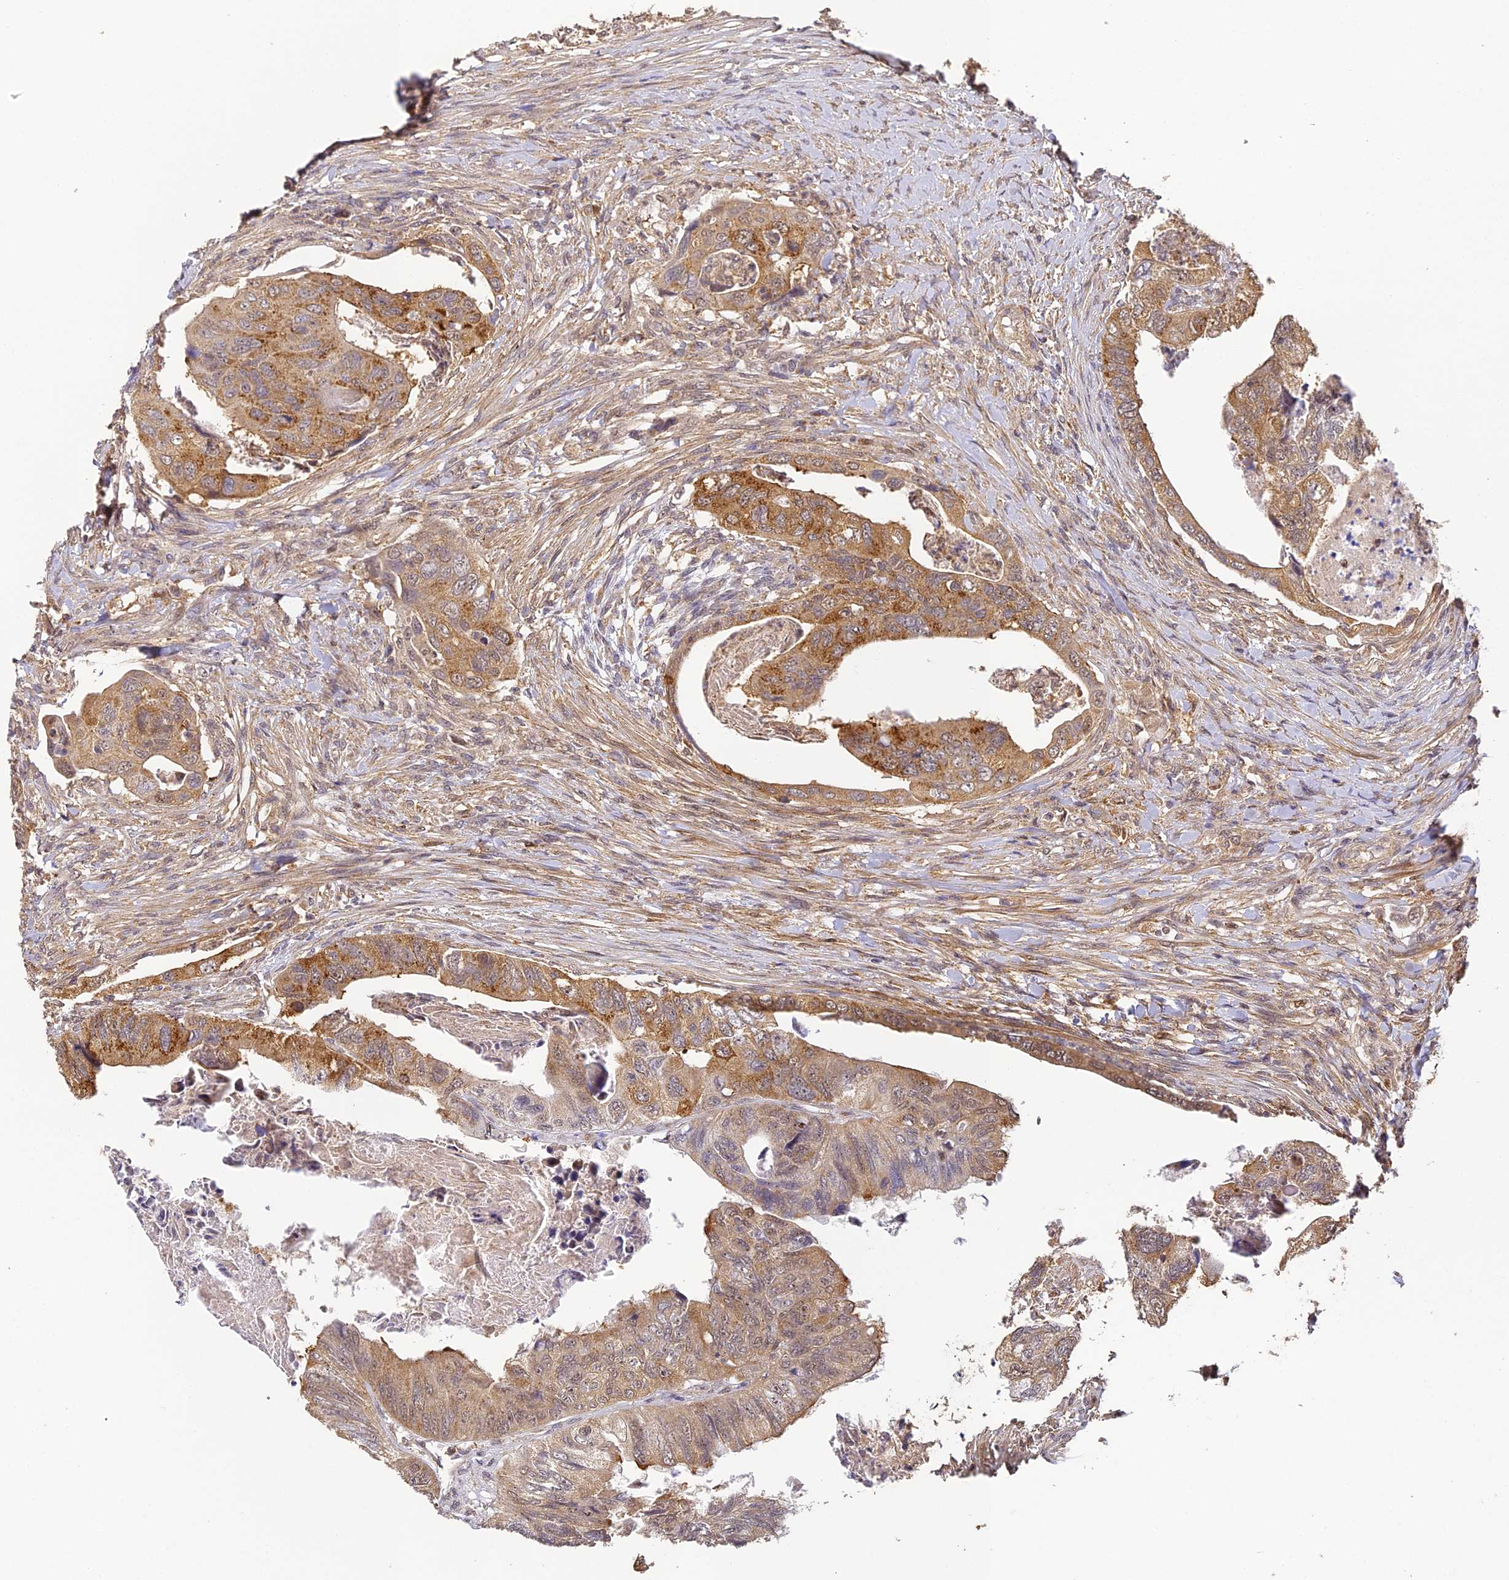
{"staining": {"intensity": "moderate", "quantity": ">75%", "location": "cytoplasmic/membranous"}, "tissue": "colorectal cancer", "cell_type": "Tumor cells", "image_type": "cancer", "snomed": [{"axis": "morphology", "description": "Adenocarcinoma, NOS"}, {"axis": "topography", "description": "Rectum"}], "caption": "Protein staining of colorectal cancer tissue reveals moderate cytoplasmic/membranous positivity in about >75% of tumor cells.", "gene": "ZNF443", "patient": {"sex": "male", "age": 63}}